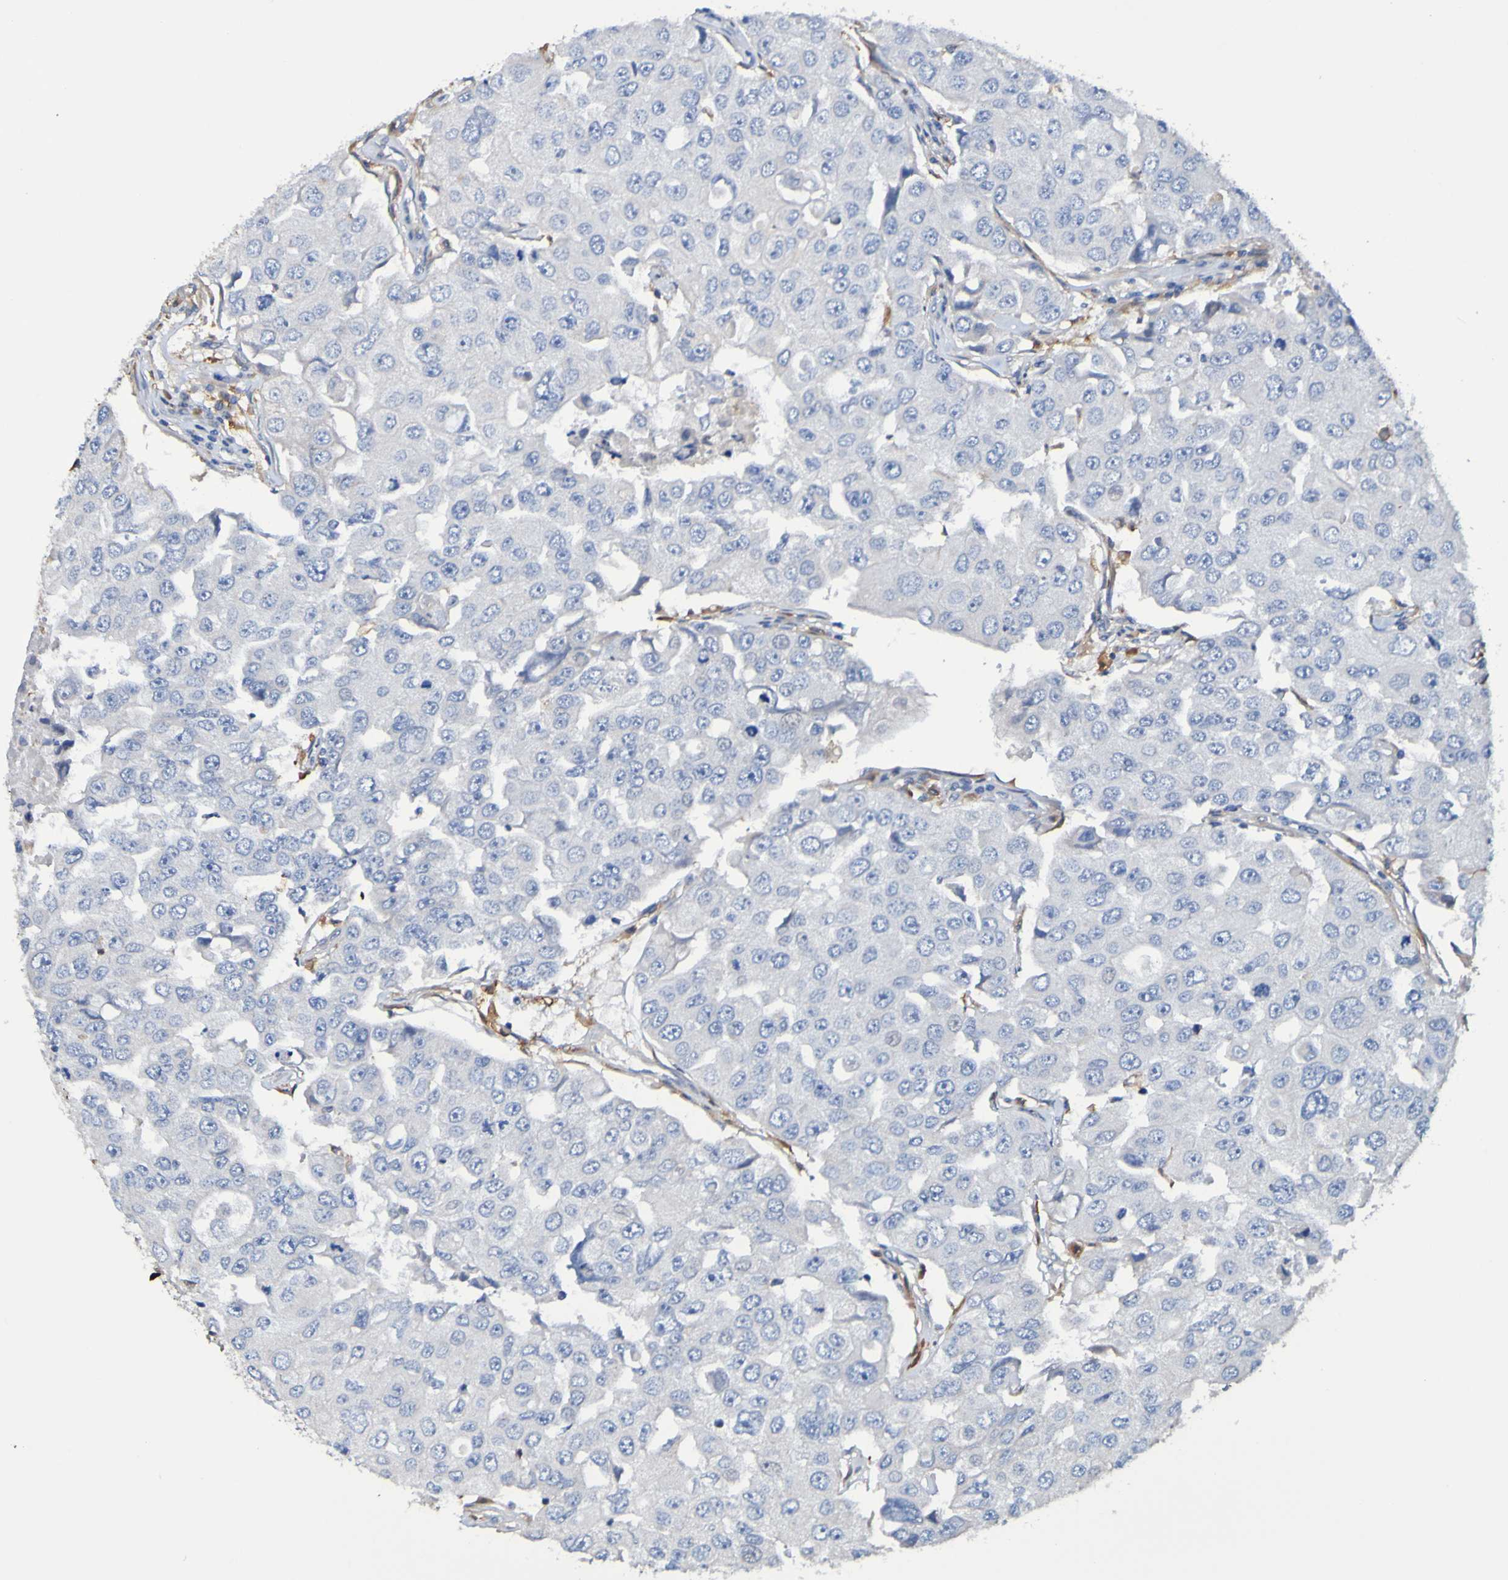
{"staining": {"intensity": "negative", "quantity": "none", "location": "none"}, "tissue": "breast cancer", "cell_type": "Tumor cells", "image_type": "cancer", "snomed": [{"axis": "morphology", "description": "Duct carcinoma"}, {"axis": "topography", "description": "Breast"}], "caption": "The image displays no staining of tumor cells in invasive ductal carcinoma (breast).", "gene": "METAP2", "patient": {"sex": "female", "age": 27}}